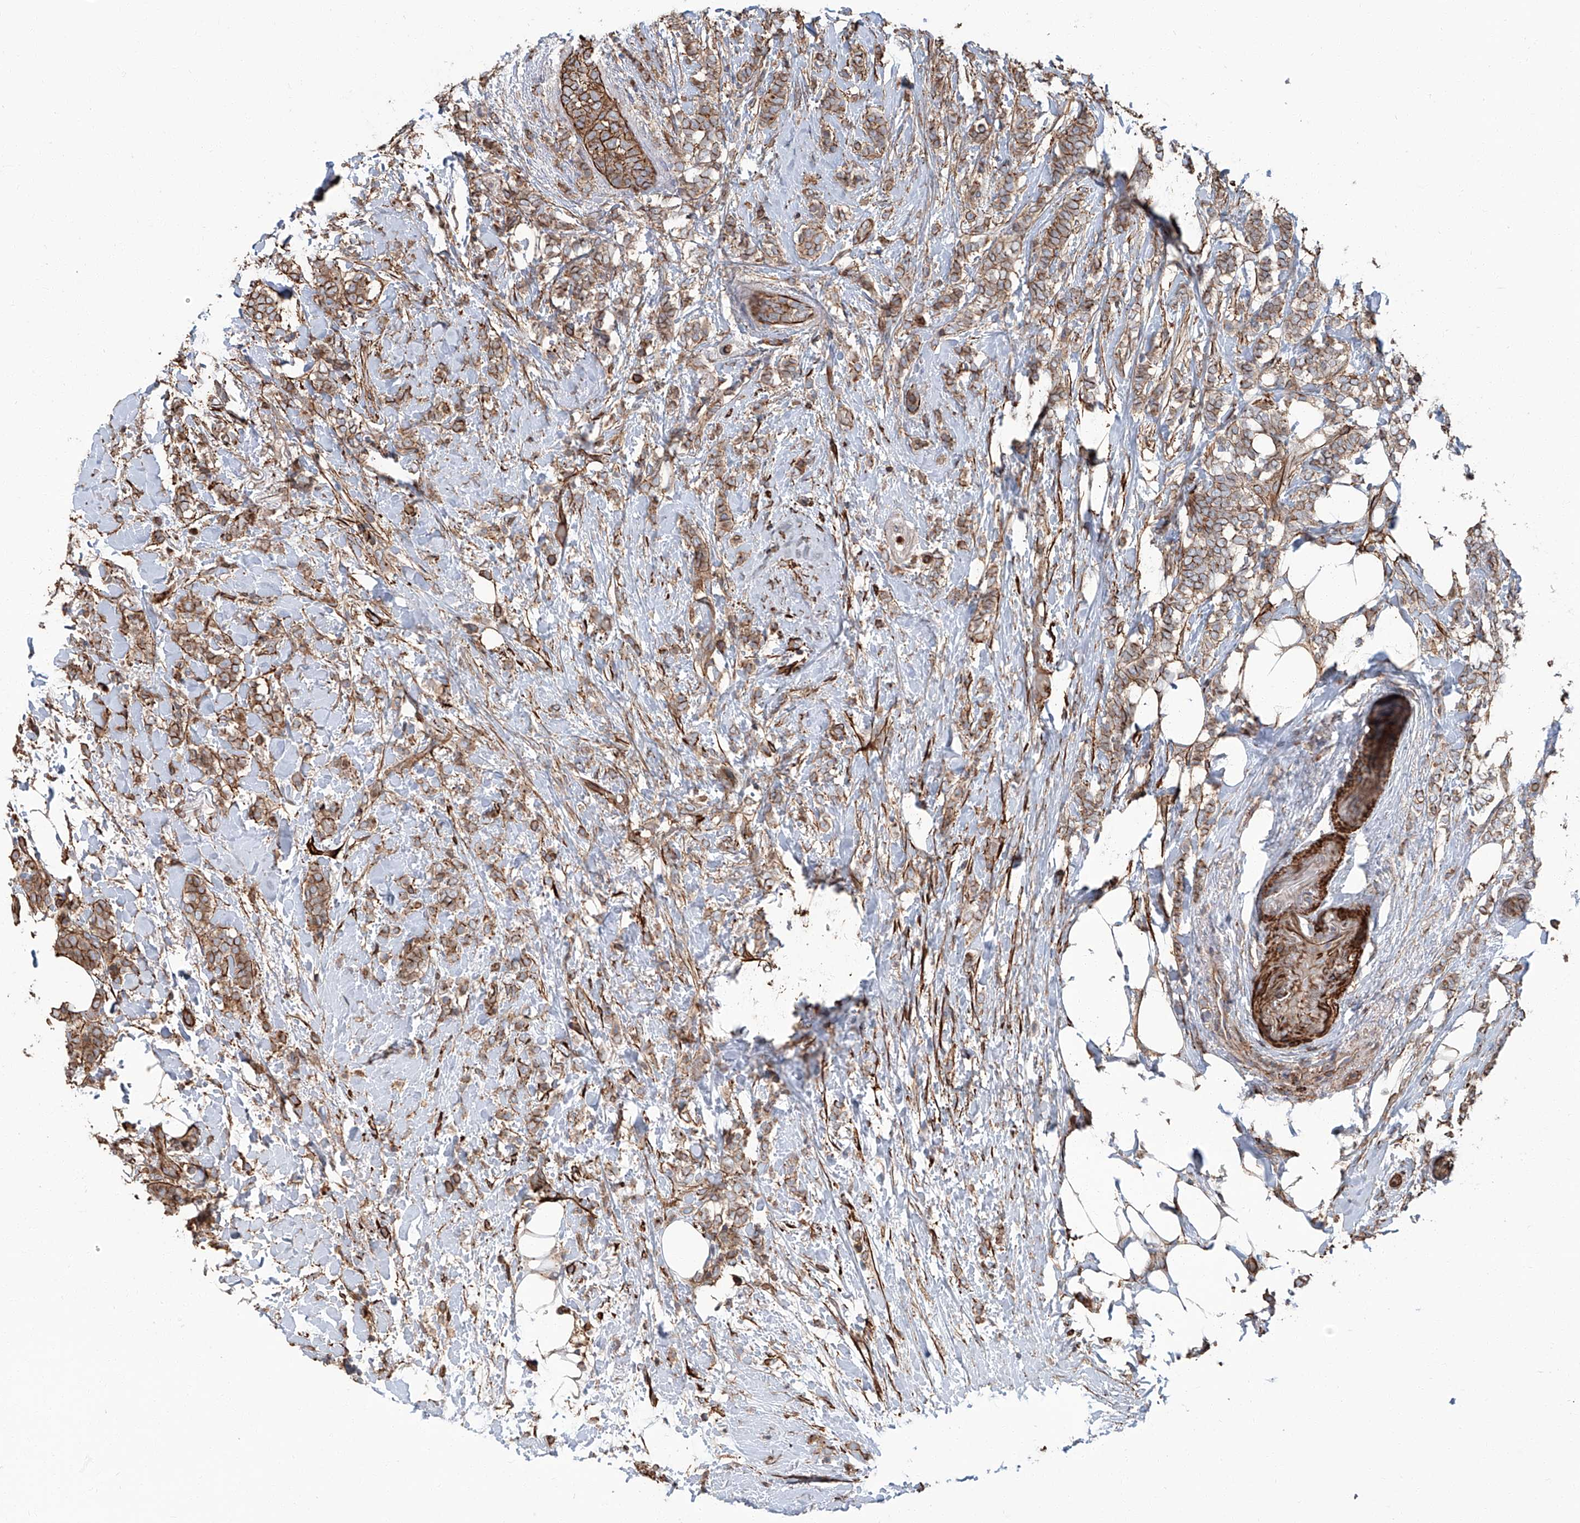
{"staining": {"intensity": "moderate", "quantity": ">75%", "location": "cytoplasmic/membranous"}, "tissue": "breast cancer", "cell_type": "Tumor cells", "image_type": "cancer", "snomed": [{"axis": "morphology", "description": "Lobular carcinoma"}, {"axis": "topography", "description": "Breast"}], "caption": "Breast lobular carcinoma was stained to show a protein in brown. There is medium levels of moderate cytoplasmic/membranous expression in about >75% of tumor cells.", "gene": "PIEZO2", "patient": {"sex": "female", "age": 50}}